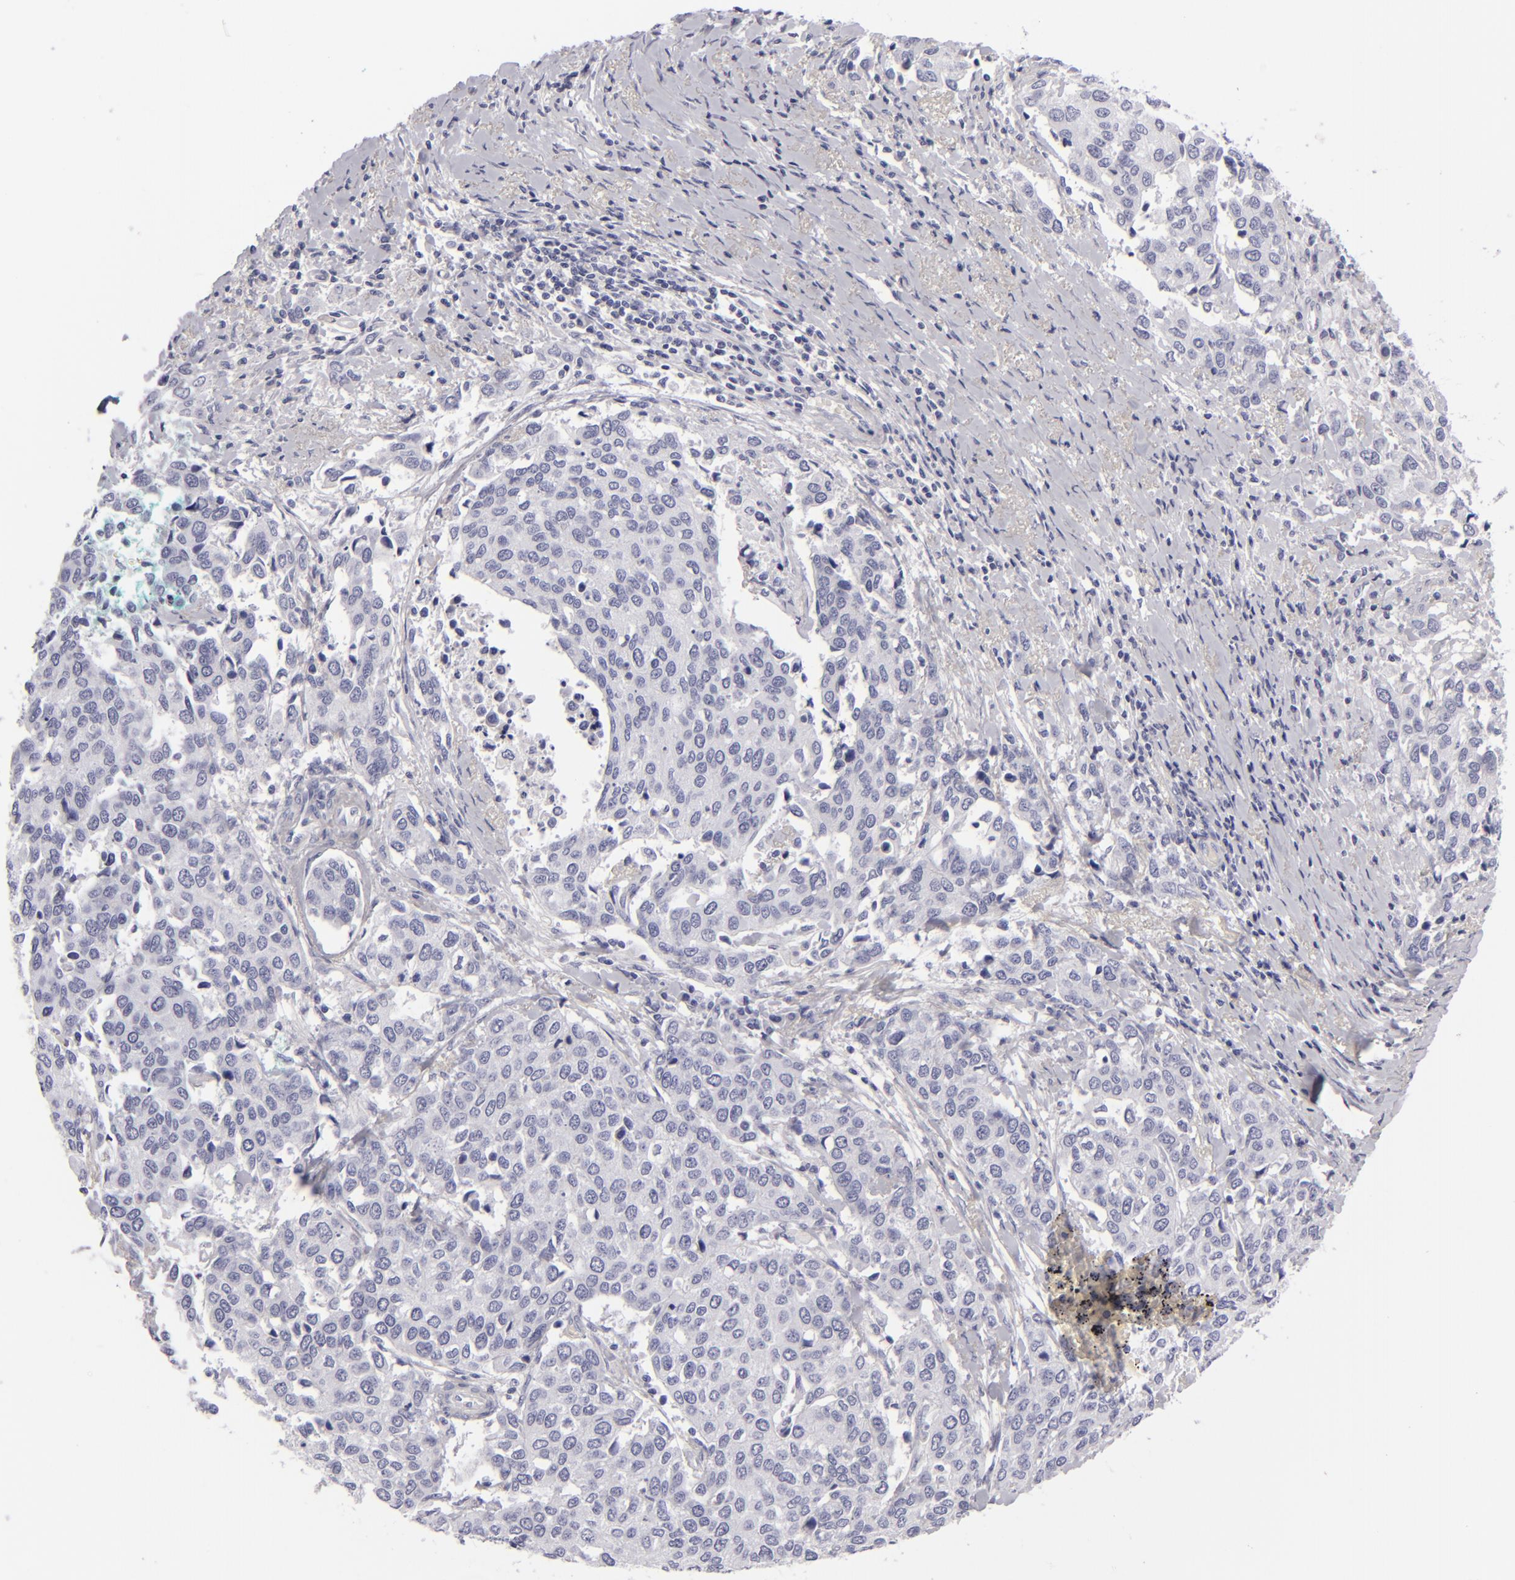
{"staining": {"intensity": "negative", "quantity": "none", "location": "none"}, "tissue": "cervical cancer", "cell_type": "Tumor cells", "image_type": "cancer", "snomed": [{"axis": "morphology", "description": "Squamous cell carcinoma, NOS"}, {"axis": "topography", "description": "Cervix"}], "caption": "This is an immunohistochemistry (IHC) photomicrograph of human cervical cancer (squamous cell carcinoma). There is no positivity in tumor cells.", "gene": "F13A1", "patient": {"sex": "female", "age": 54}}